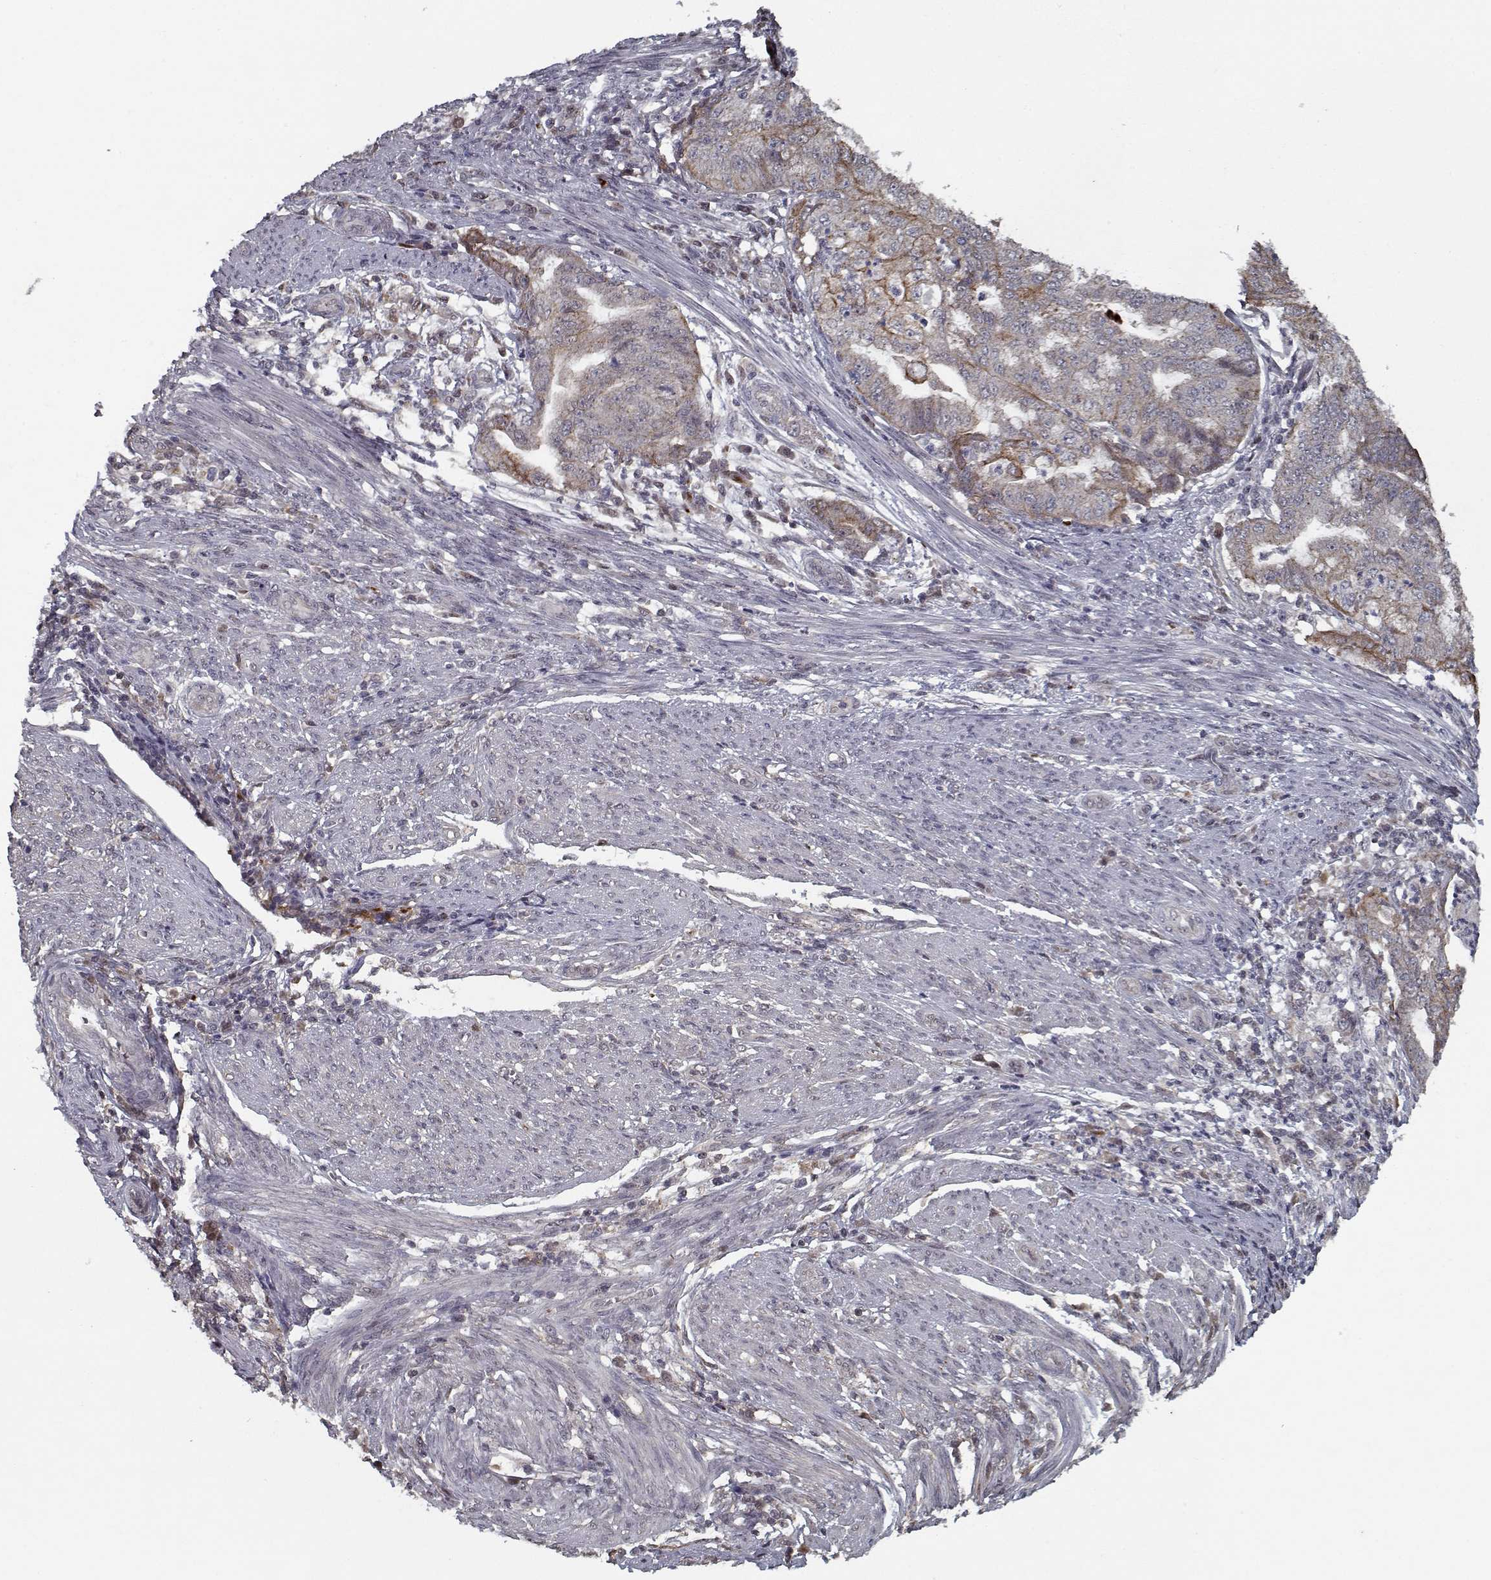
{"staining": {"intensity": "moderate", "quantity": "<25%", "location": "cytoplasmic/membranous"}, "tissue": "endometrial cancer", "cell_type": "Tumor cells", "image_type": "cancer", "snomed": [{"axis": "morphology", "description": "Adenocarcinoma, NOS"}, {"axis": "topography", "description": "Endometrium"}], "caption": "Tumor cells show moderate cytoplasmic/membranous positivity in about <25% of cells in endometrial cancer (adenocarcinoma). Nuclei are stained in blue.", "gene": "NLK", "patient": {"sex": "female", "age": 79}}